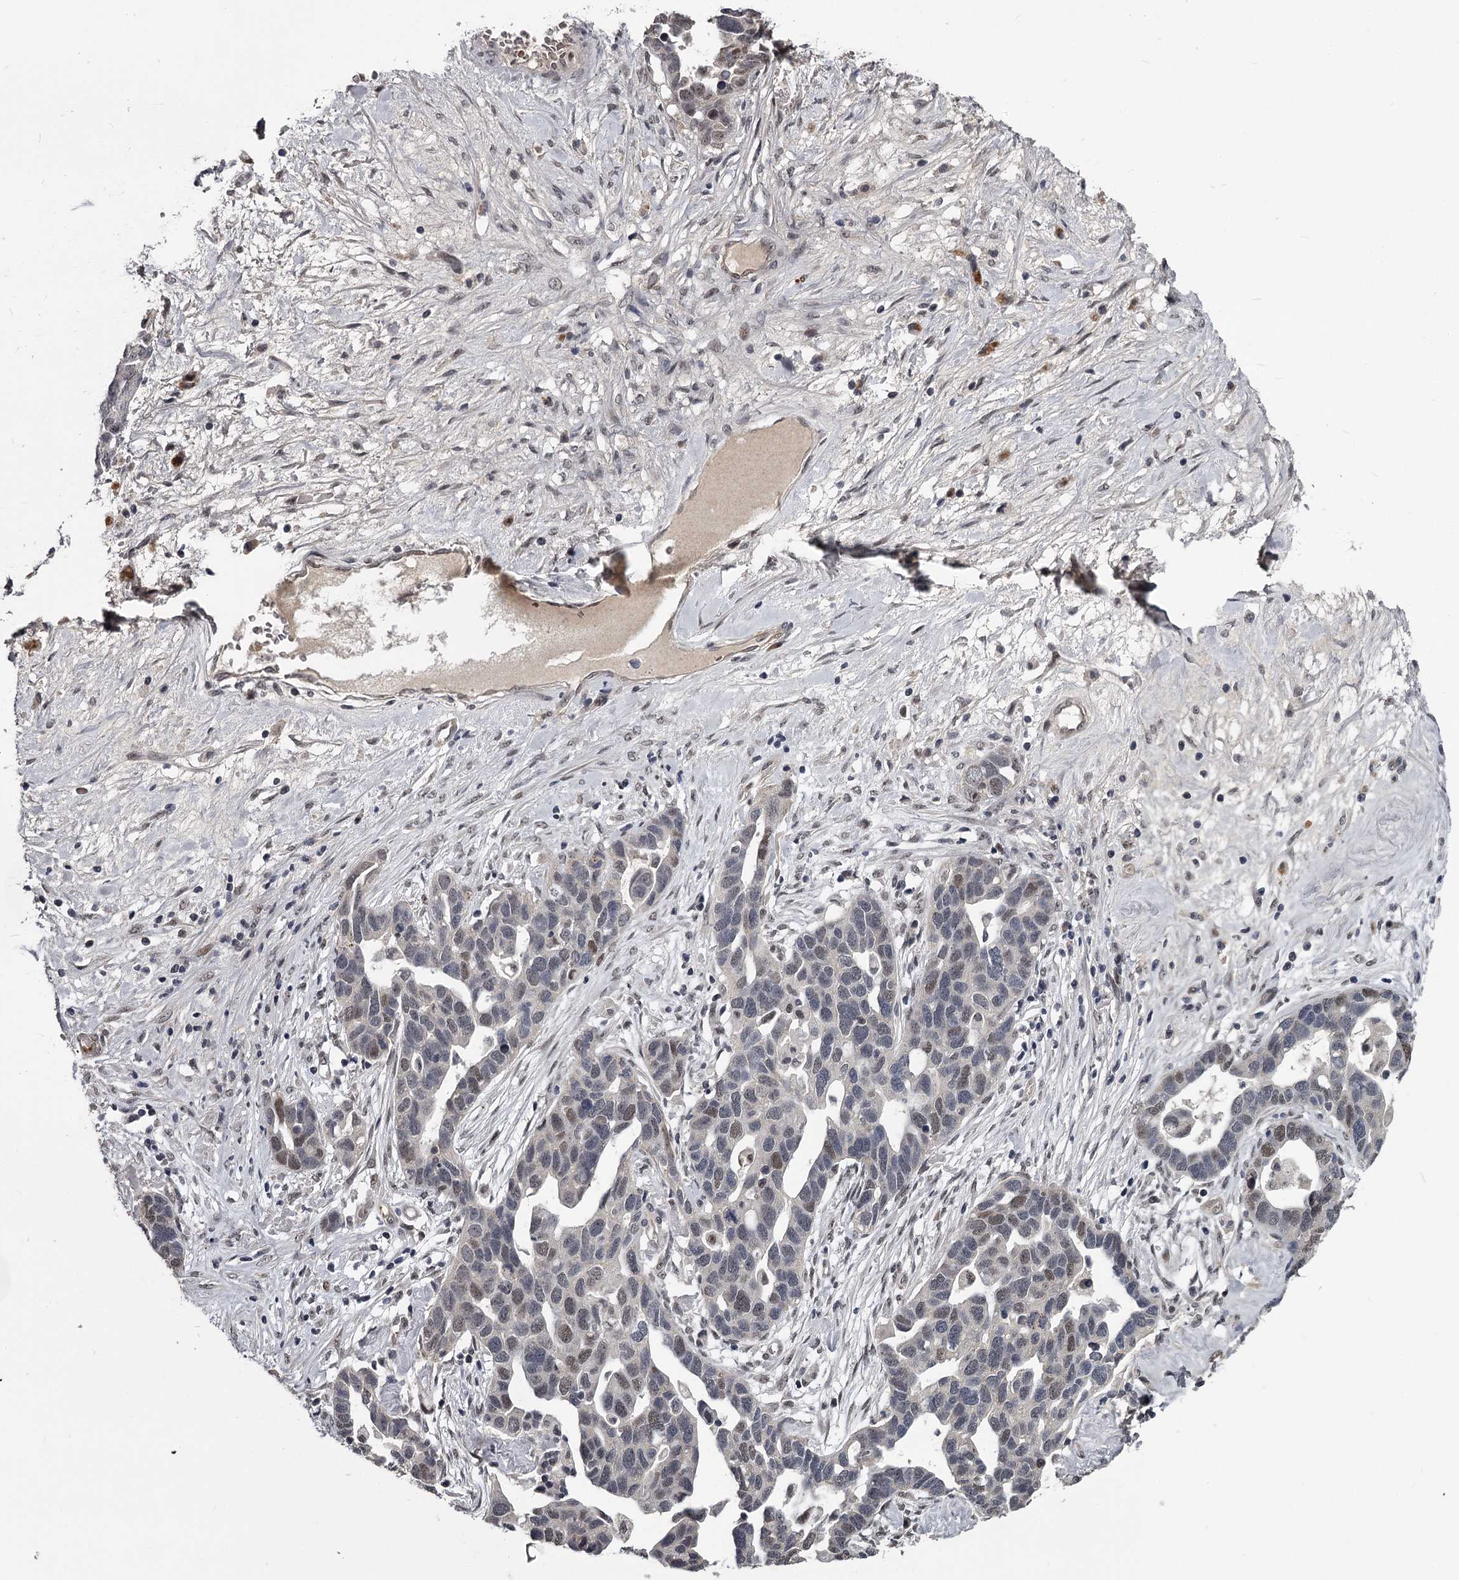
{"staining": {"intensity": "weak", "quantity": "<25%", "location": "nuclear"}, "tissue": "ovarian cancer", "cell_type": "Tumor cells", "image_type": "cancer", "snomed": [{"axis": "morphology", "description": "Cystadenocarcinoma, serous, NOS"}, {"axis": "topography", "description": "Ovary"}], "caption": "IHC image of neoplastic tissue: ovarian serous cystadenocarcinoma stained with DAB reveals no significant protein expression in tumor cells.", "gene": "RNF44", "patient": {"sex": "female", "age": 54}}